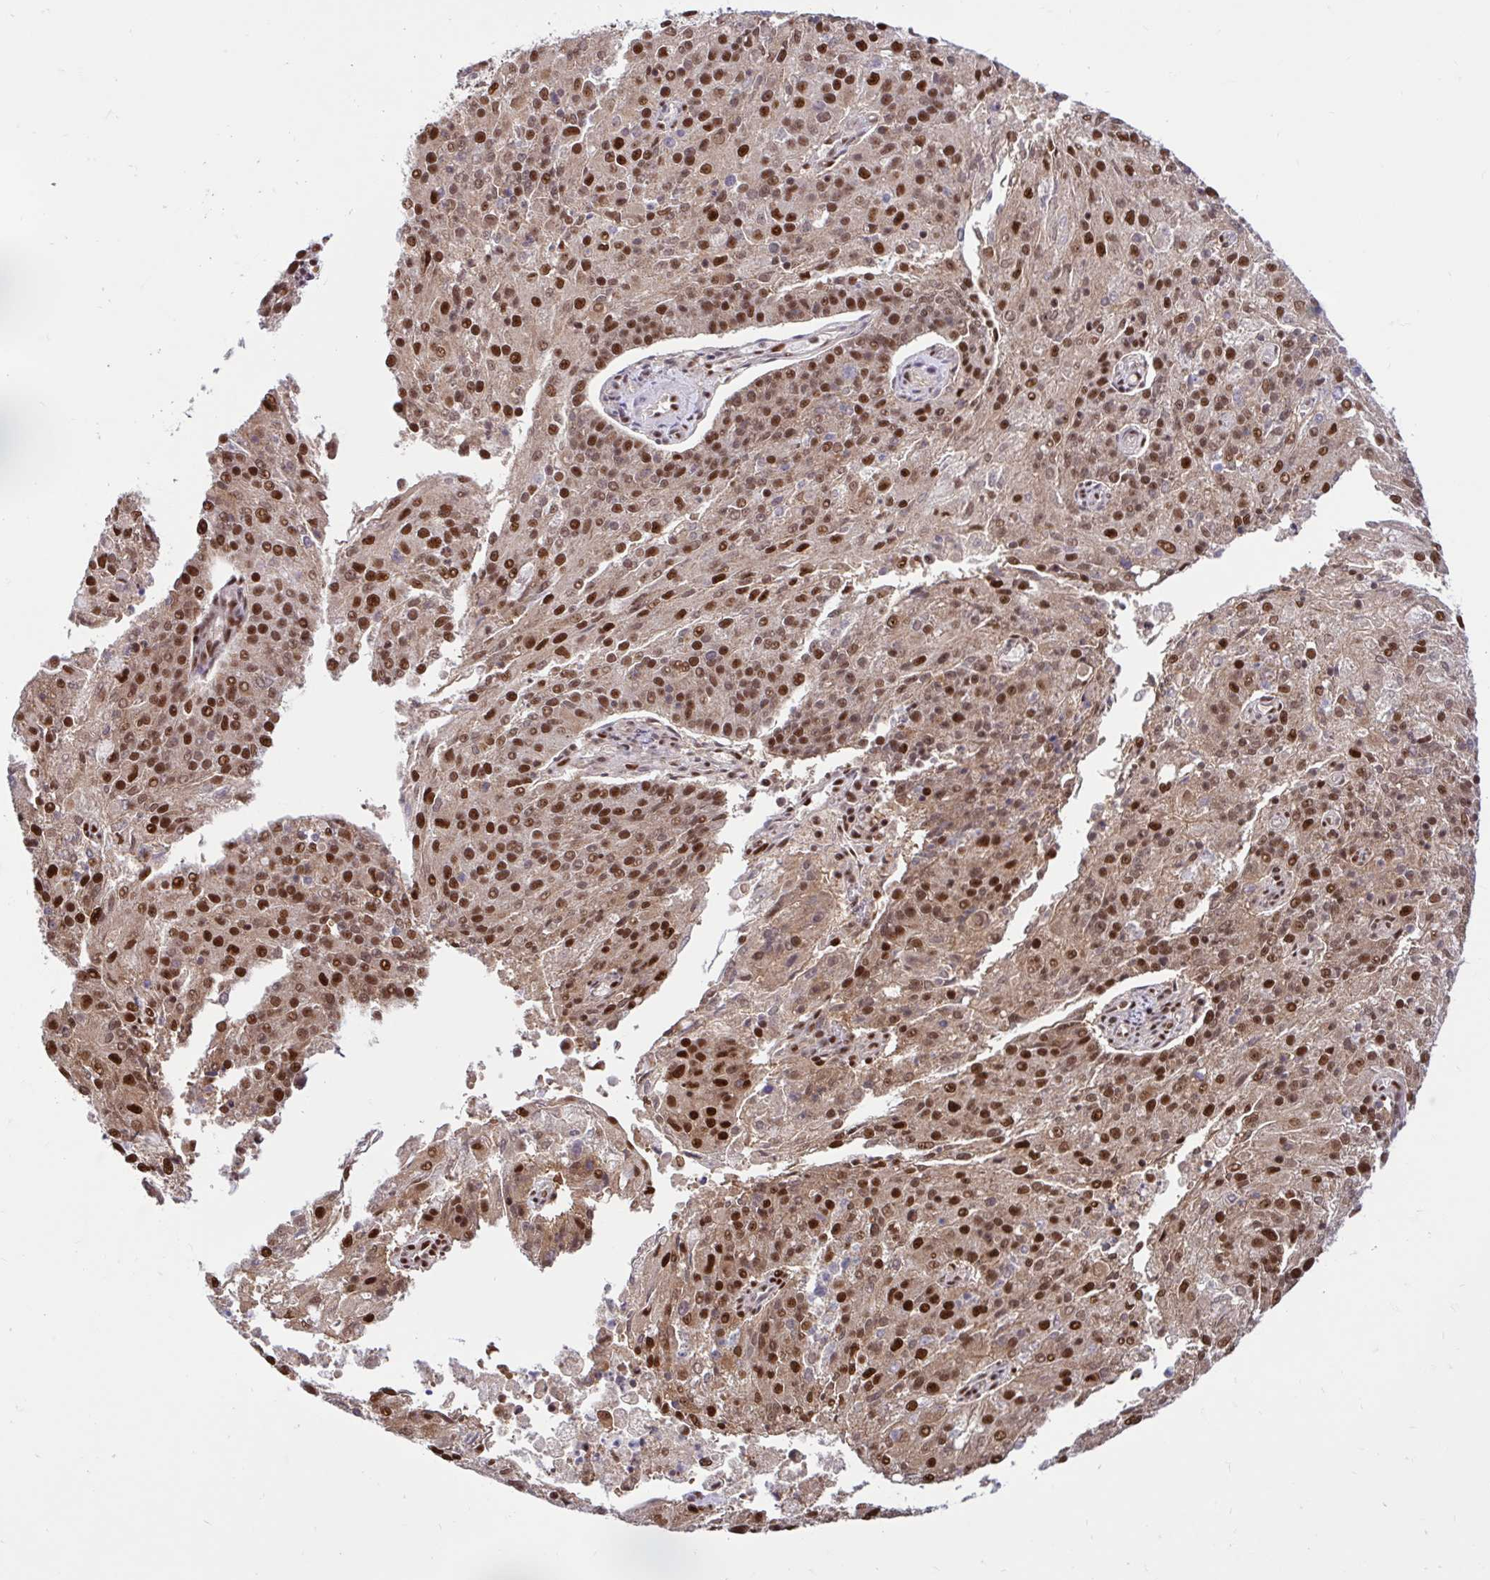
{"staining": {"intensity": "strong", "quantity": ">75%", "location": "nuclear"}, "tissue": "endometrial cancer", "cell_type": "Tumor cells", "image_type": "cancer", "snomed": [{"axis": "morphology", "description": "Adenocarcinoma, NOS"}, {"axis": "topography", "description": "Endometrium"}], "caption": "Immunohistochemistry histopathology image of neoplastic tissue: human endometrial cancer (adenocarcinoma) stained using IHC demonstrates high levels of strong protein expression localized specifically in the nuclear of tumor cells, appearing as a nuclear brown color.", "gene": "ABCA9", "patient": {"sex": "female", "age": 82}}